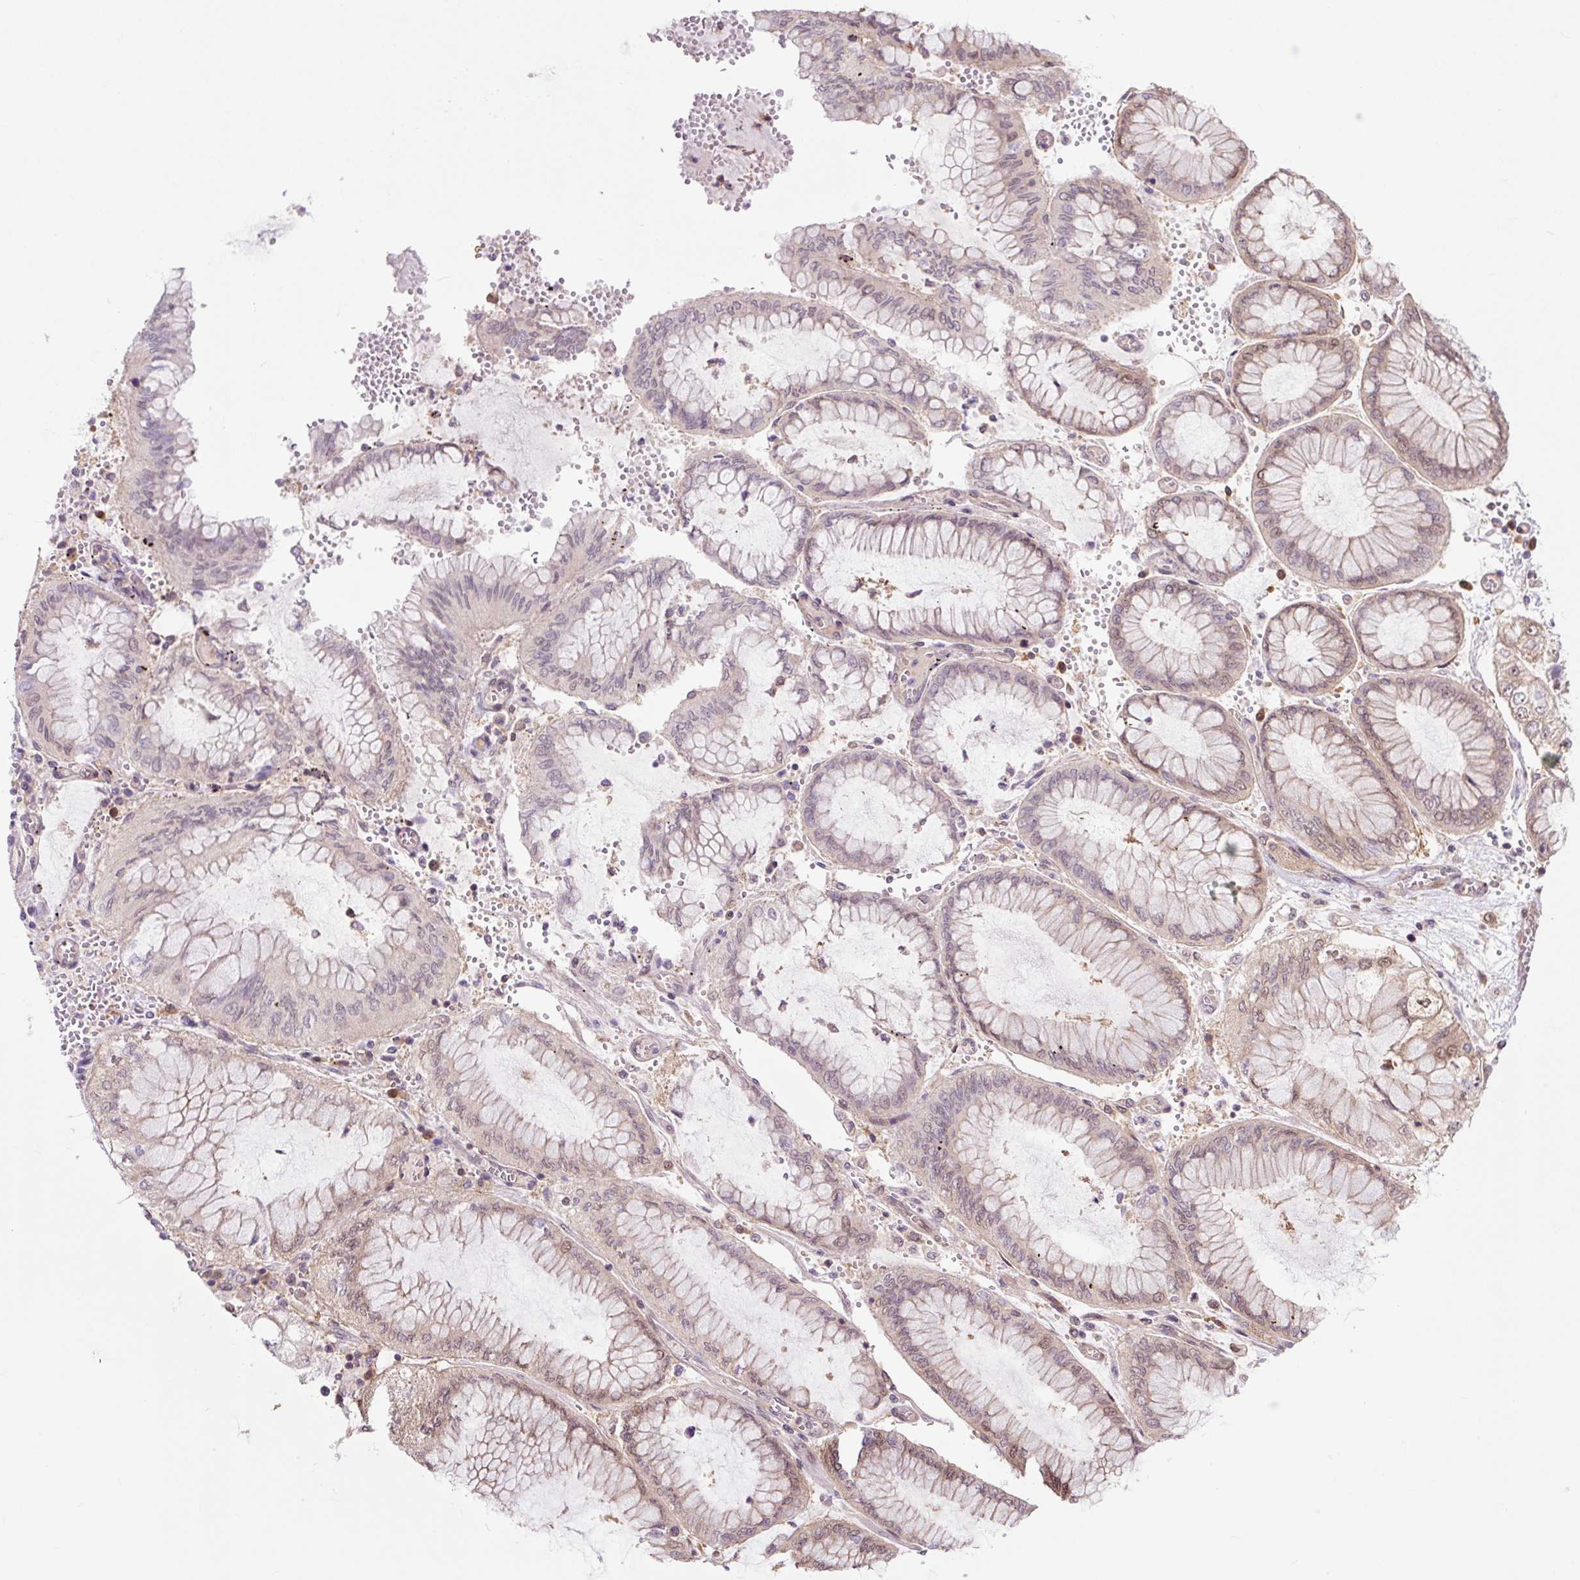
{"staining": {"intensity": "negative", "quantity": "none", "location": "none"}, "tissue": "stomach cancer", "cell_type": "Tumor cells", "image_type": "cancer", "snomed": [{"axis": "morphology", "description": "Adenocarcinoma, NOS"}, {"axis": "topography", "description": "Stomach"}], "caption": "Immunohistochemical staining of stomach cancer (adenocarcinoma) displays no significant positivity in tumor cells.", "gene": "TPT1", "patient": {"sex": "male", "age": 76}}